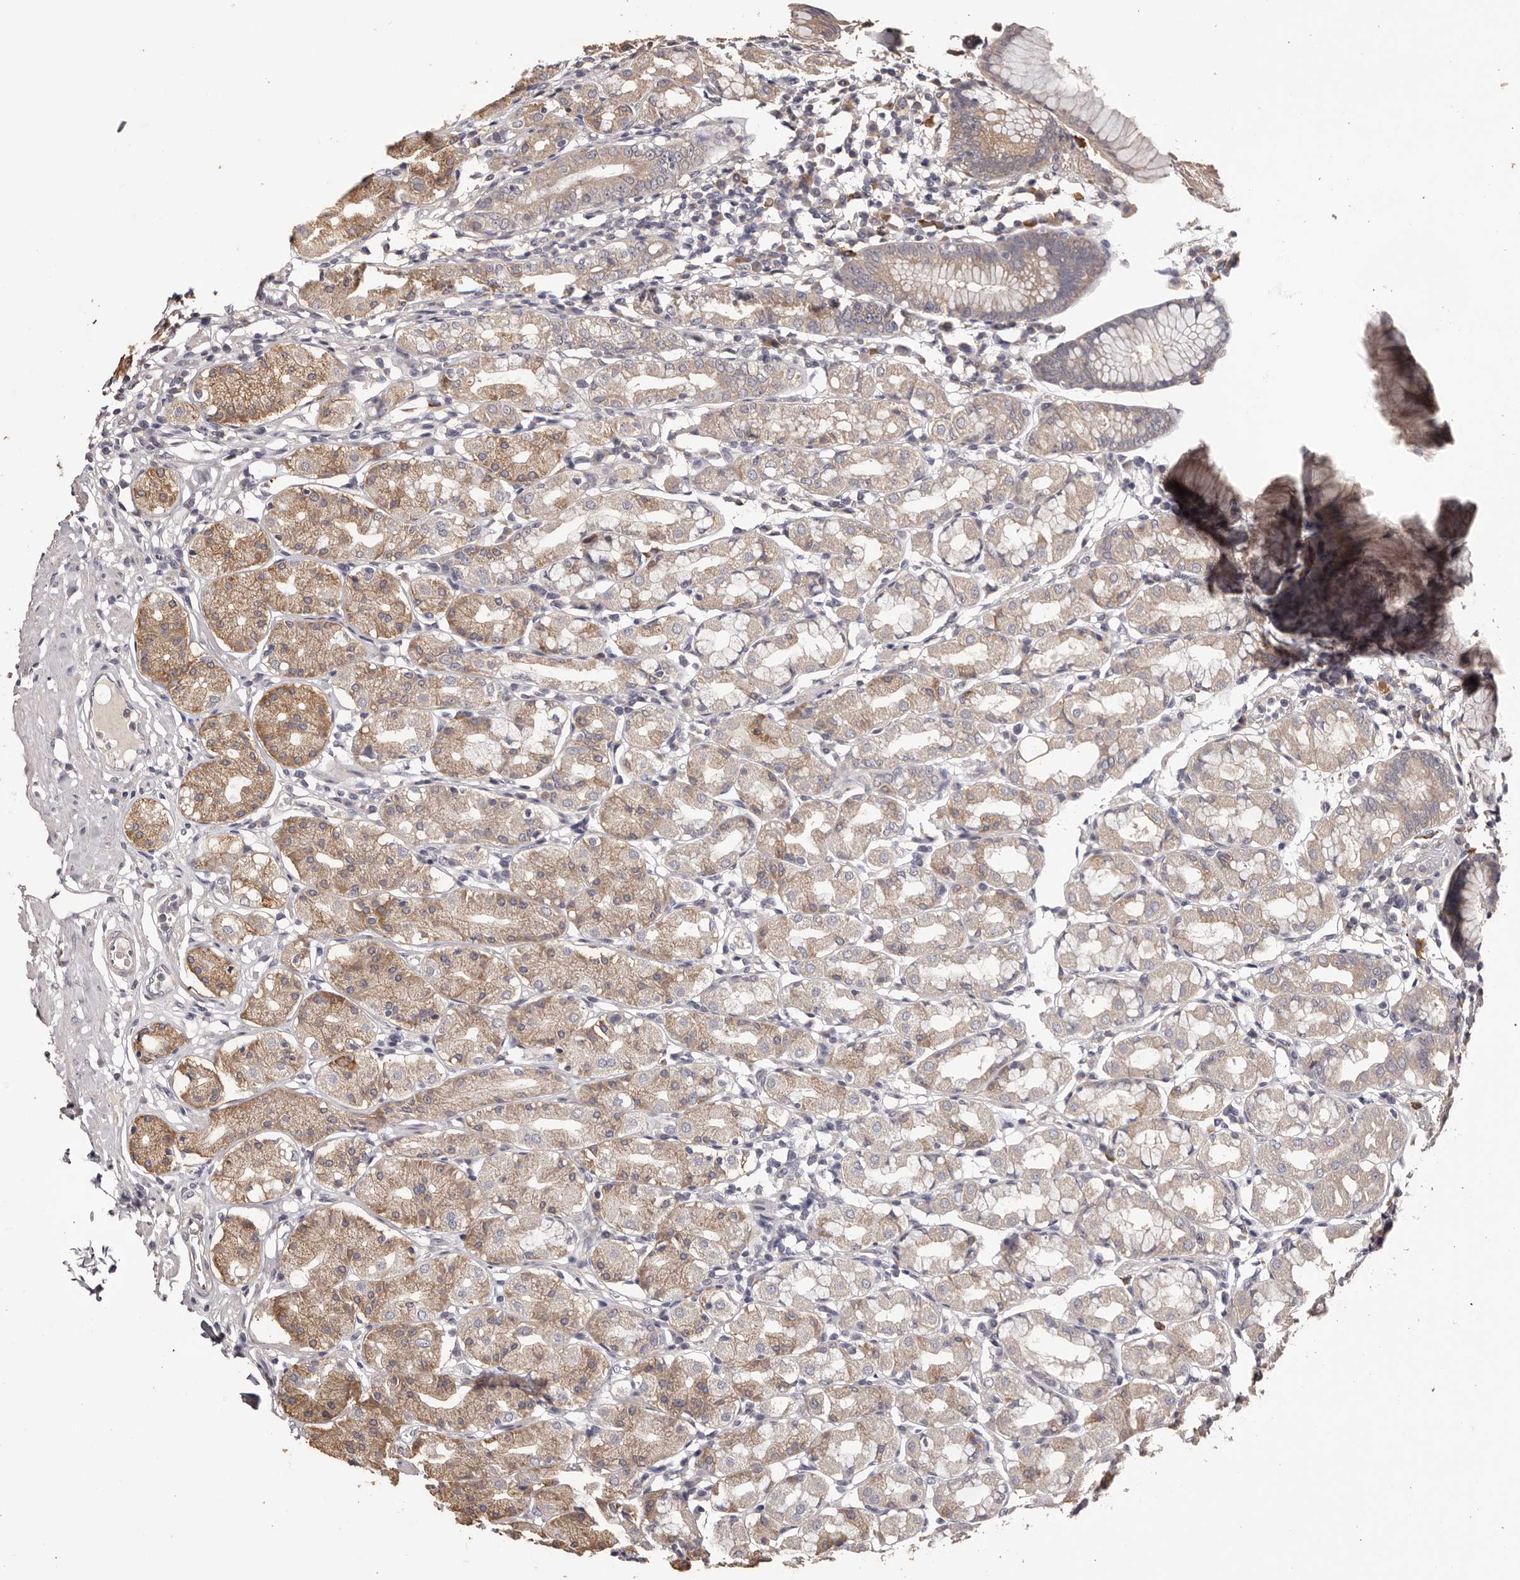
{"staining": {"intensity": "moderate", "quantity": "25%-75%", "location": "cytoplasmic/membranous"}, "tissue": "stomach", "cell_type": "Glandular cells", "image_type": "normal", "snomed": [{"axis": "morphology", "description": "Normal tissue, NOS"}, {"axis": "topography", "description": "Stomach, lower"}], "caption": "A medium amount of moderate cytoplasmic/membranous staining is appreciated in about 25%-75% of glandular cells in benign stomach.", "gene": "ETNK1", "patient": {"sex": "female", "age": 56}}